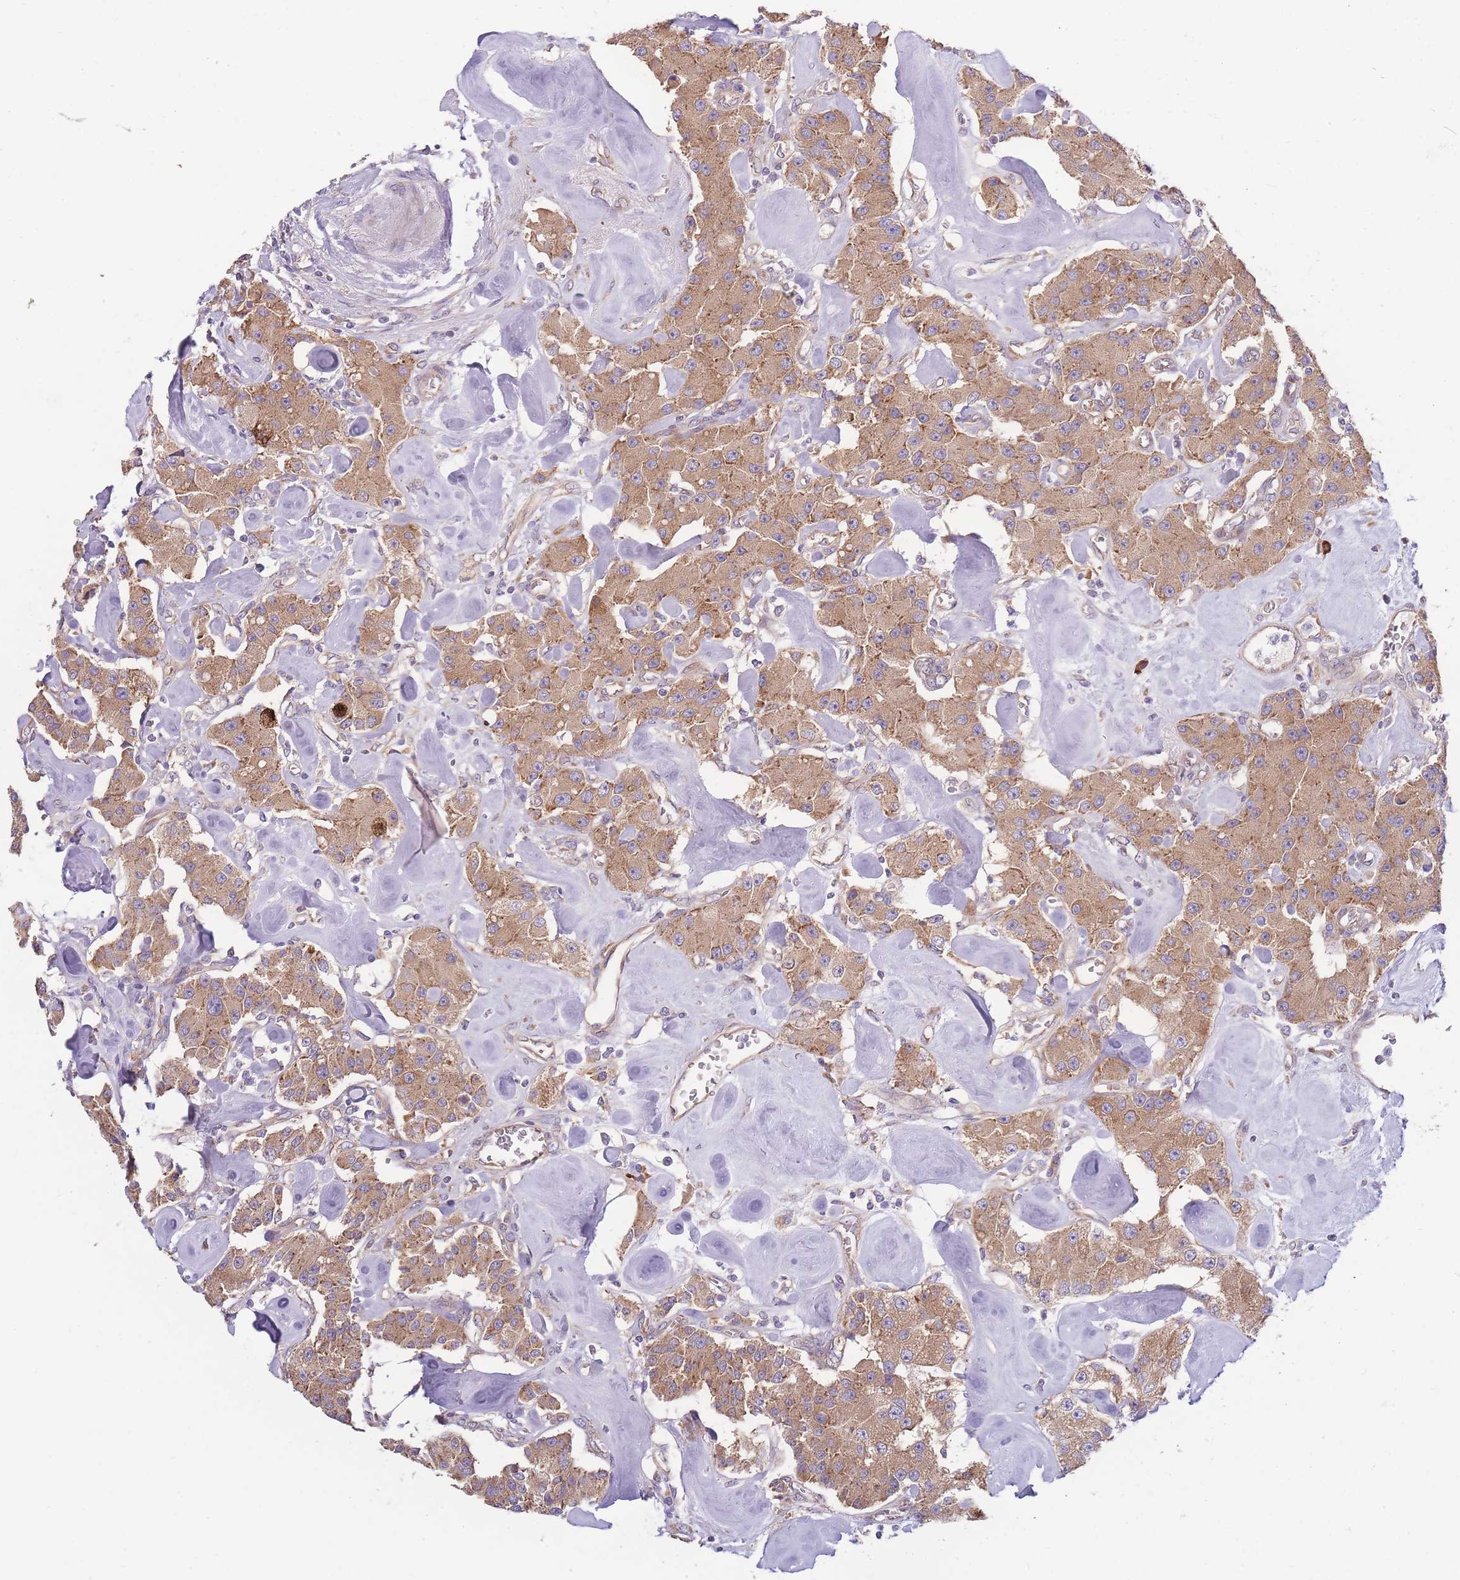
{"staining": {"intensity": "moderate", "quantity": ">75%", "location": "cytoplasmic/membranous"}, "tissue": "carcinoid", "cell_type": "Tumor cells", "image_type": "cancer", "snomed": [{"axis": "morphology", "description": "Carcinoid, malignant, NOS"}, {"axis": "topography", "description": "Pancreas"}], "caption": "Protein expression analysis of carcinoid exhibits moderate cytoplasmic/membranous staining in about >75% of tumor cells.", "gene": "BEX1", "patient": {"sex": "male", "age": 41}}